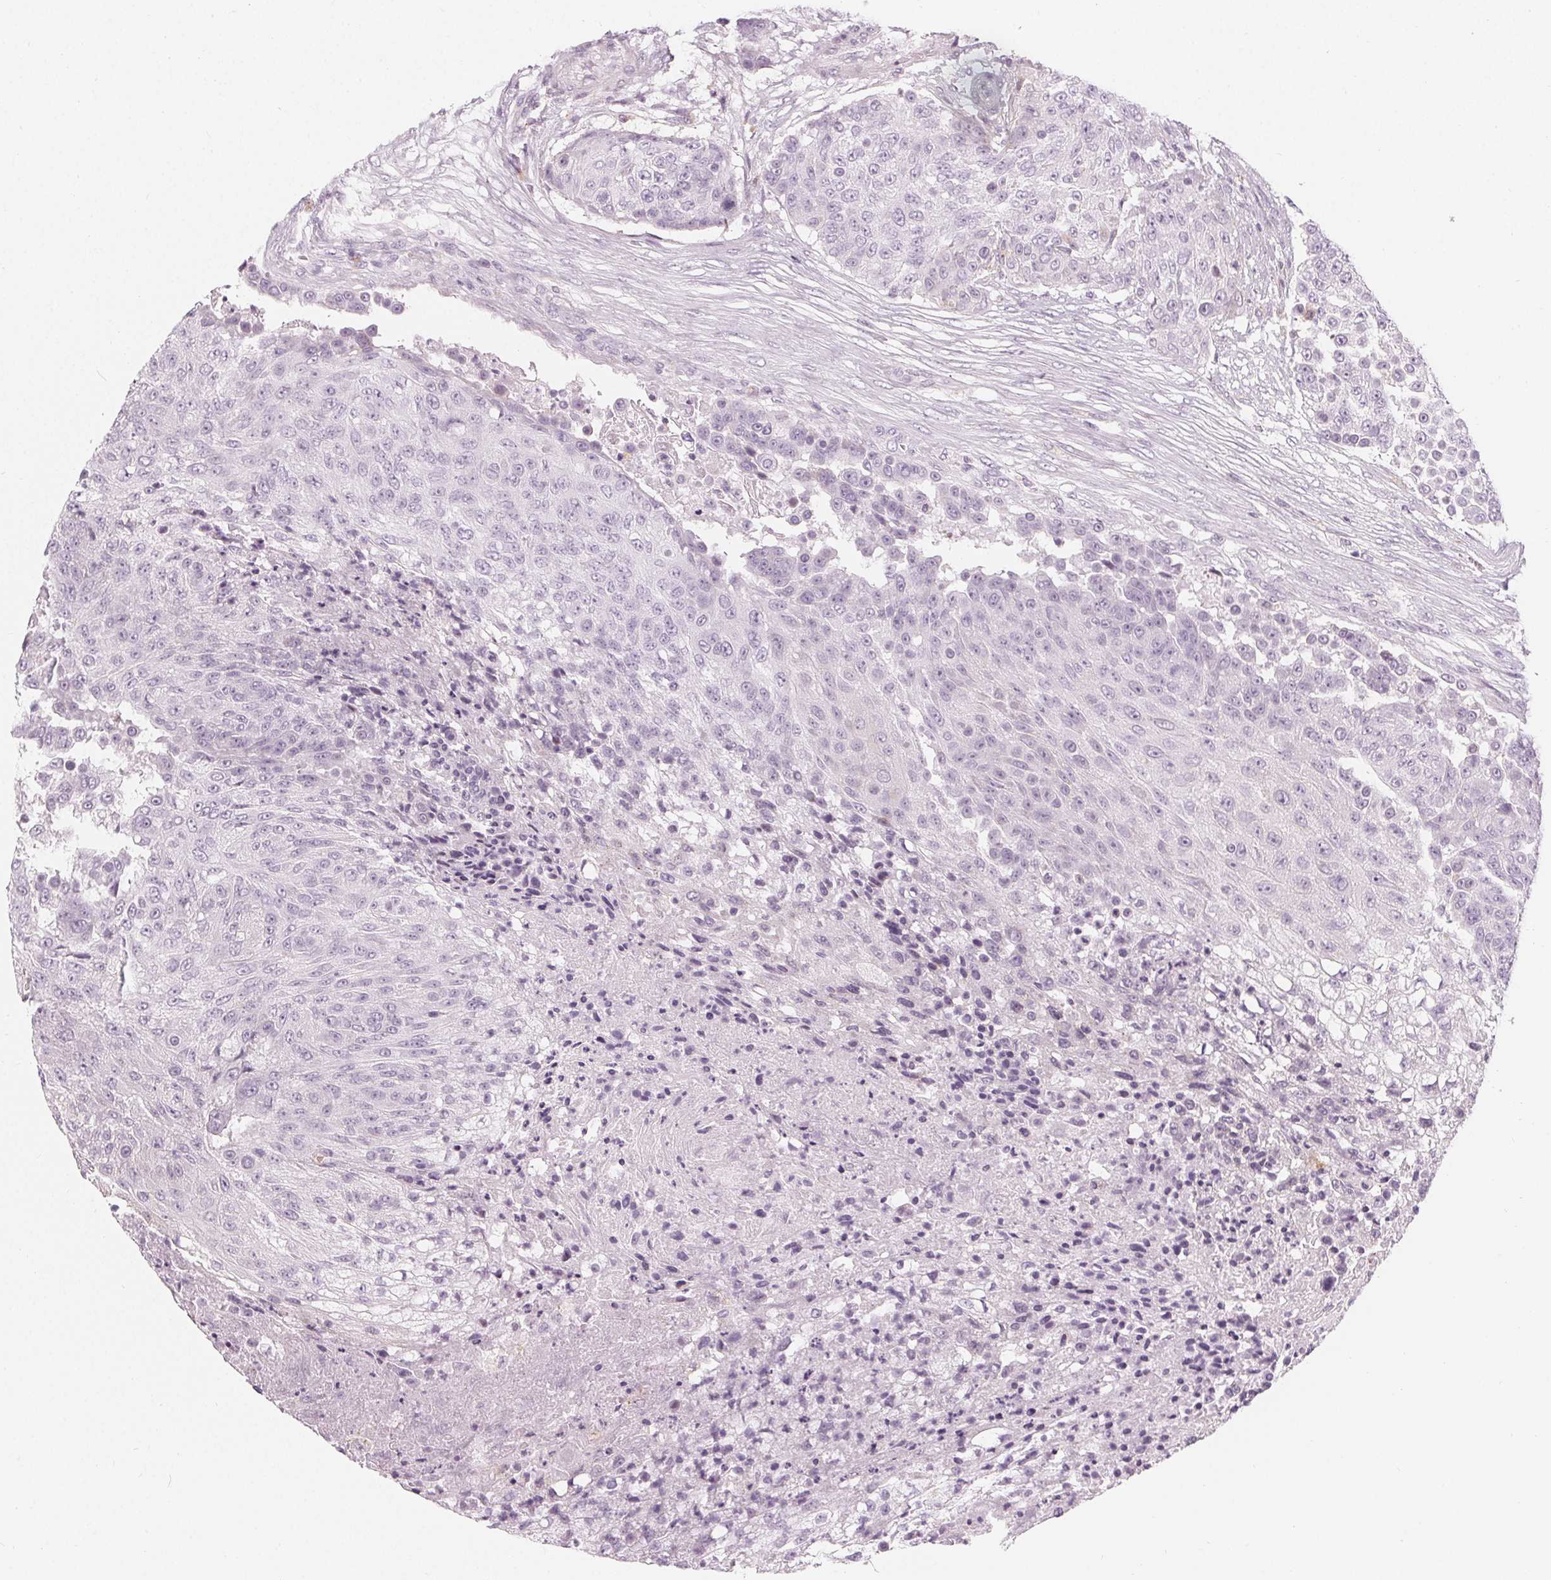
{"staining": {"intensity": "negative", "quantity": "none", "location": "none"}, "tissue": "urothelial cancer", "cell_type": "Tumor cells", "image_type": "cancer", "snomed": [{"axis": "morphology", "description": "Urothelial carcinoma, High grade"}, {"axis": "topography", "description": "Urinary bladder"}], "caption": "Immunohistochemistry (IHC) of human urothelial cancer reveals no staining in tumor cells. The staining was performed using DAB (3,3'-diaminobenzidine) to visualize the protein expression in brown, while the nuclei were stained in blue with hematoxylin (Magnification: 20x).", "gene": "HOPX", "patient": {"sex": "female", "age": 63}}